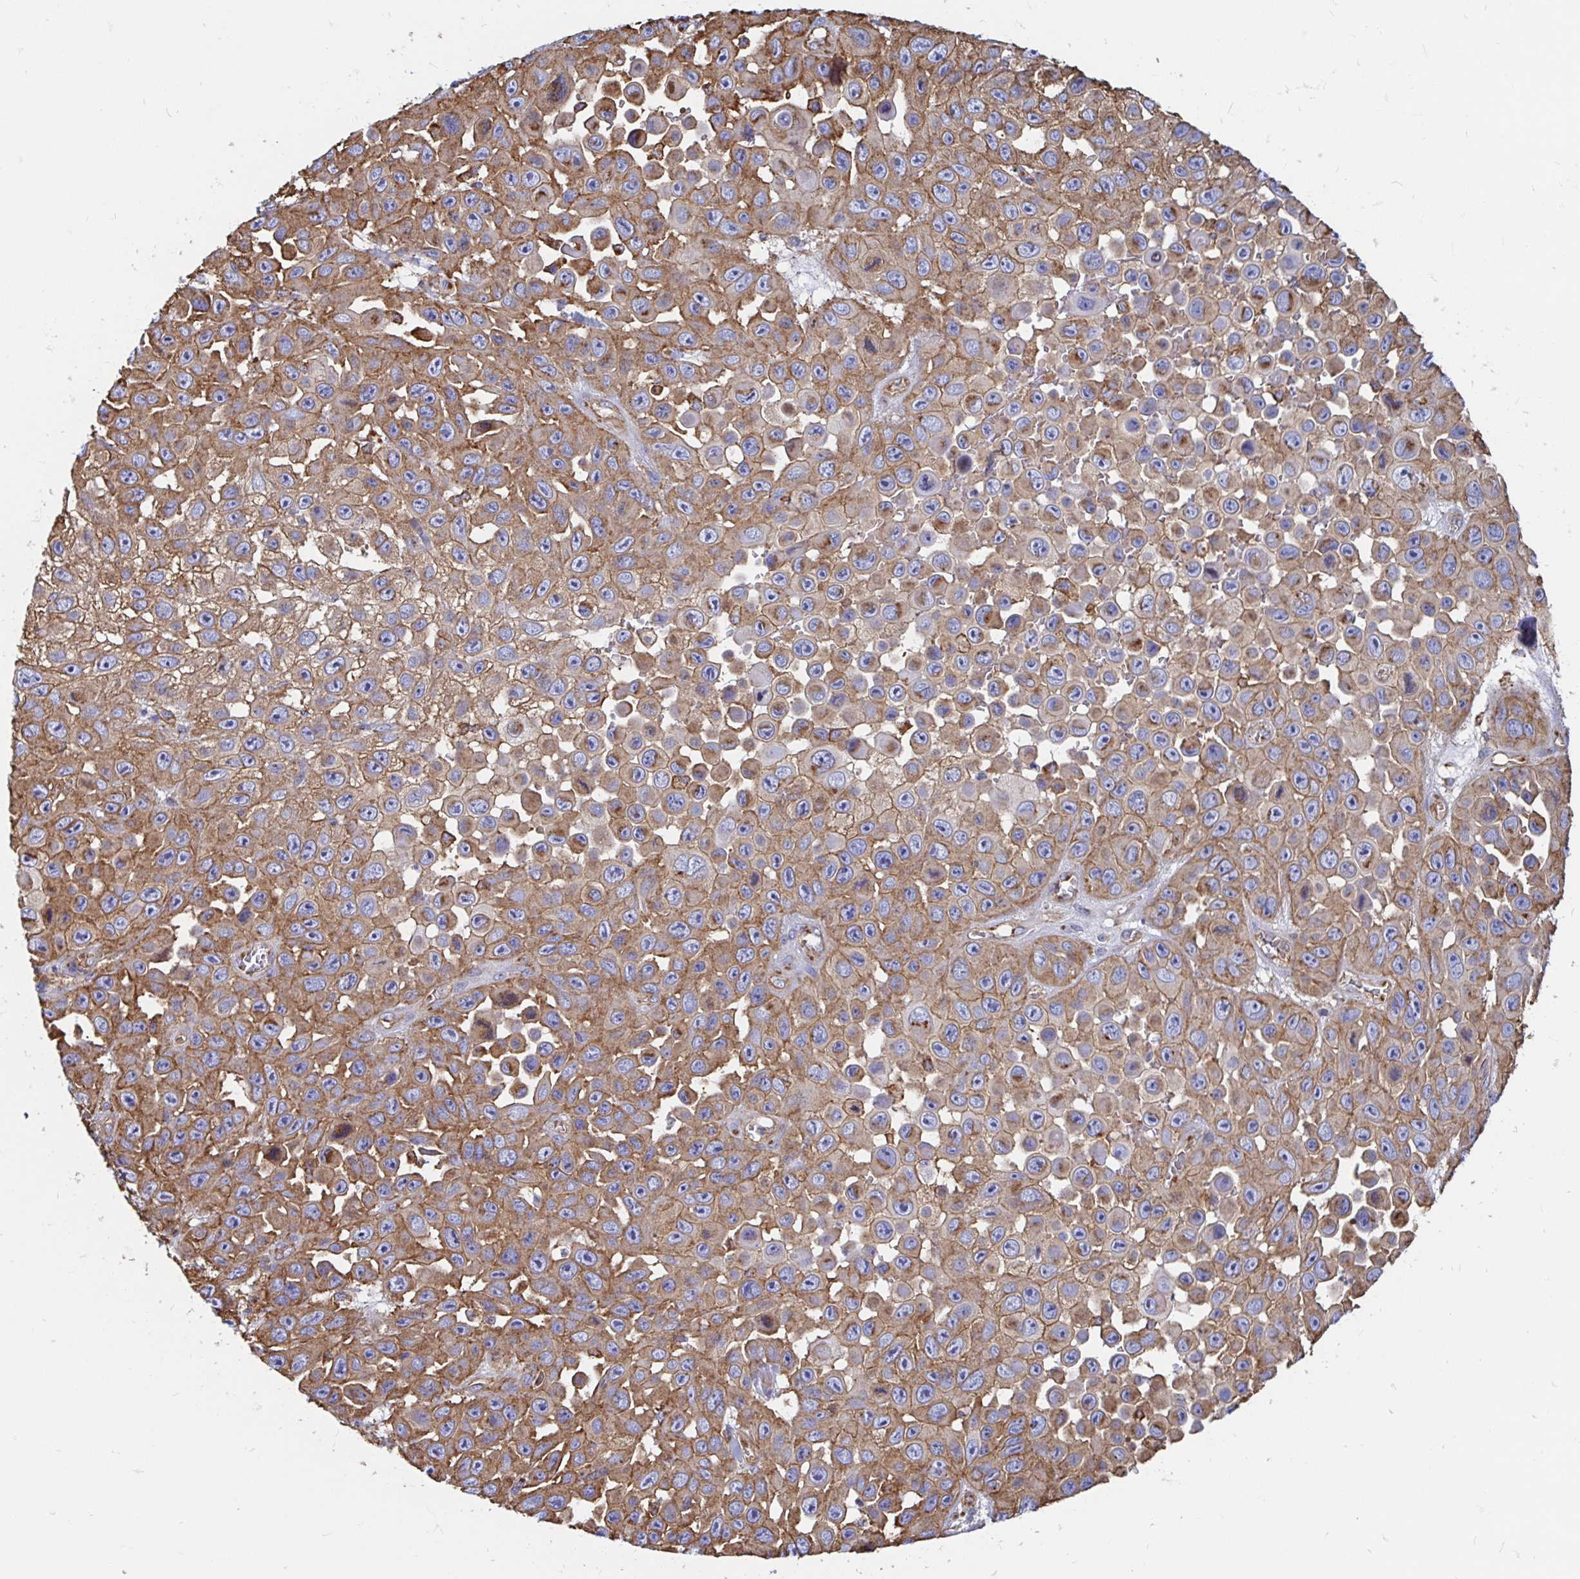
{"staining": {"intensity": "moderate", "quantity": ">75%", "location": "cytoplasmic/membranous"}, "tissue": "skin cancer", "cell_type": "Tumor cells", "image_type": "cancer", "snomed": [{"axis": "morphology", "description": "Squamous cell carcinoma, NOS"}, {"axis": "topography", "description": "Skin"}], "caption": "Immunohistochemical staining of human skin cancer (squamous cell carcinoma) displays moderate cytoplasmic/membranous protein staining in approximately >75% of tumor cells. Immunohistochemistry (ihc) stains the protein in brown and the nuclei are stained blue.", "gene": "CLTC", "patient": {"sex": "male", "age": 81}}